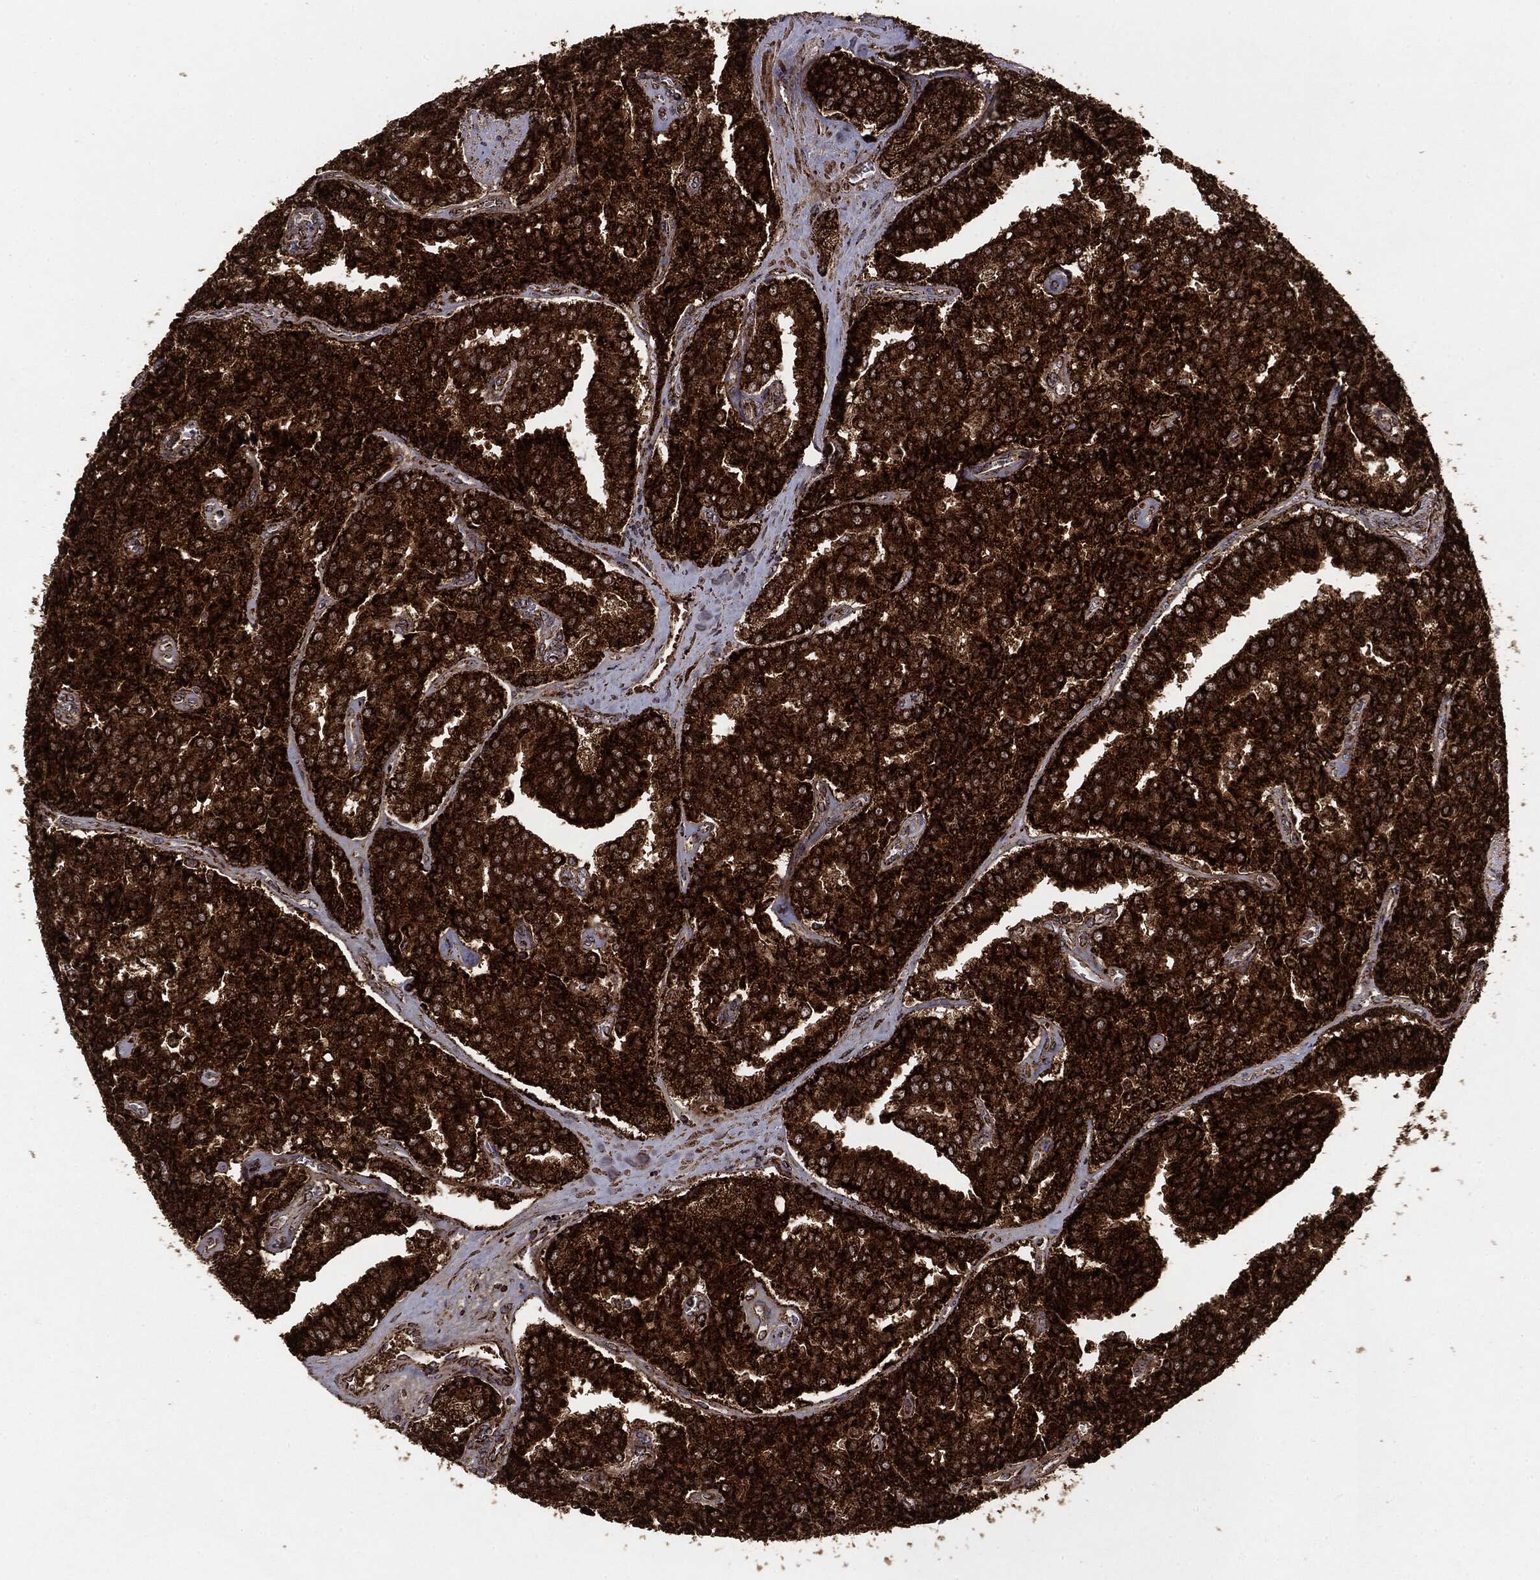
{"staining": {"intensity": "strong", "quantity": ">75%", "location": "cytoplasmic/membranous"}, "tissue": "prostate cancer", "cell_type": "Tumor cells", "image_type": "cancer", "snomed": [{"axis": "morphology", "description": "Adenocarcinoma, NOS"}, {"axis": "topography", "description": "Prostate and seminal vesicle, NOS"}, {"axis": "topography", "description": "Prostate"}], "caption": "Tumor cells display high levels of strong cytoplasmic/membranous expression in about >75% of cells in human adenocarcinoma (prostate).", "gene": "MAP2K1", "patient": {"sex": "male", "age": 67}}